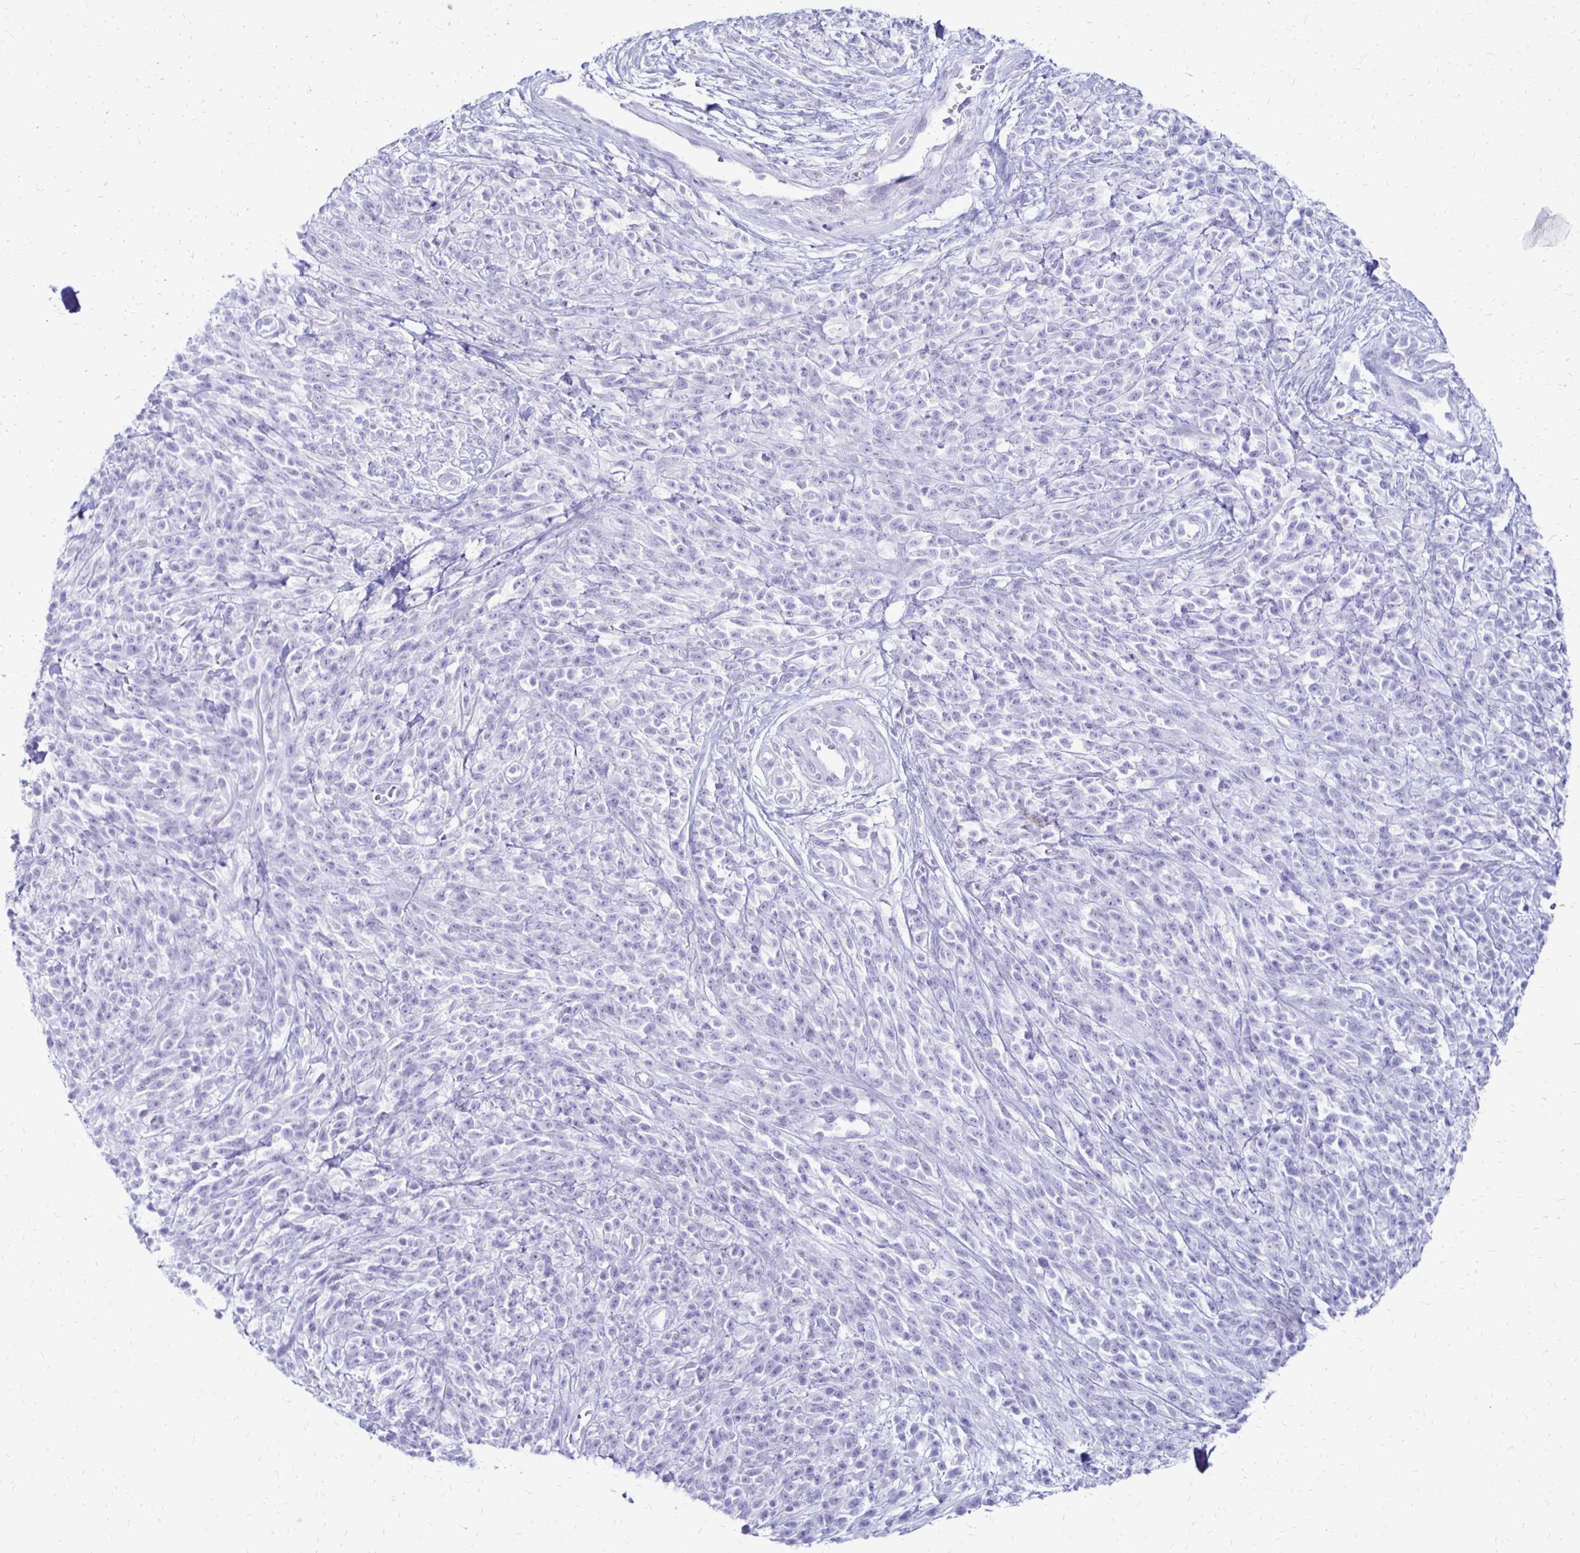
{"staining": {"intensity": "negative", "quantity": "none", "location": "none"}, "tissue": "melanoma", "cell_type": "Tumor cells", "image_type": "cancer", "snomed": [{"axis": "morphology", "description": "Malignant melanoma, NOS"}, {"axis": "topography", "description": "Skin"}, {"axis": "topography", "description": "Skin of trunk"}], "caption": "This is an immunohistochemistry image of melanoma. There is no staining in tumor cells.", "gene": "RYR1", "patient": {"sex": "male", "age": 74}}